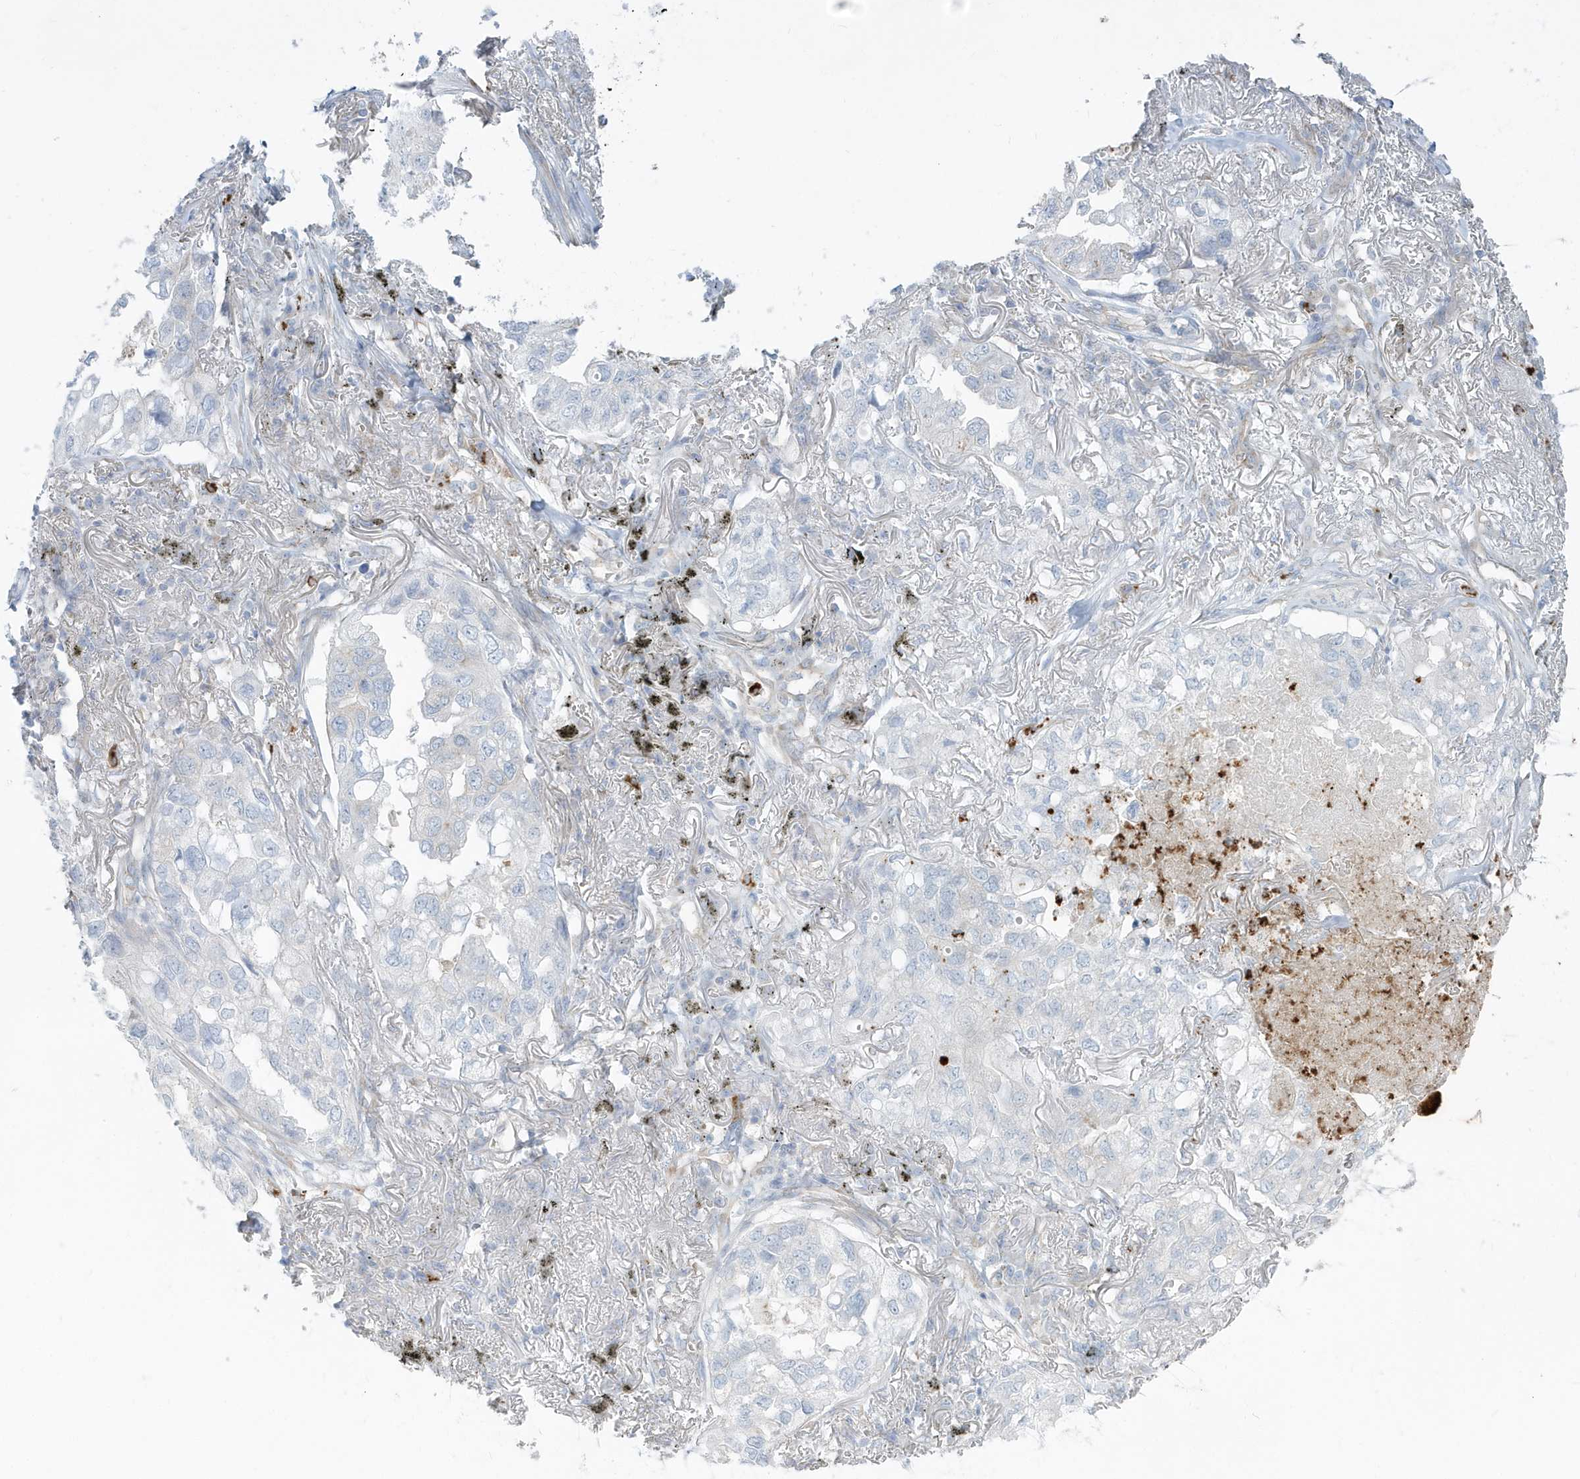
{"staining": {"intensity": "negative", "quantity": "none", "location": "none"}, "tissue": "lung cancer", "cell_type": "Tumor cells", "image_type": "cancer", "snomed": [{"axis": "morphology", "description": "Adenocarcinoma, NOS"}, {"axis": "topography", "description": "Lung"}], "caption": "An image of lung cancer stained for a protein reveals no brown staining in tumor cells. (Stains: DAB immunohistochemistry with hematoxylin counter stain, Microscopy: brightfield microscopy at high magnification).", "gene": "CCNJ", "patient": {"sex": "male", "age": 65}}